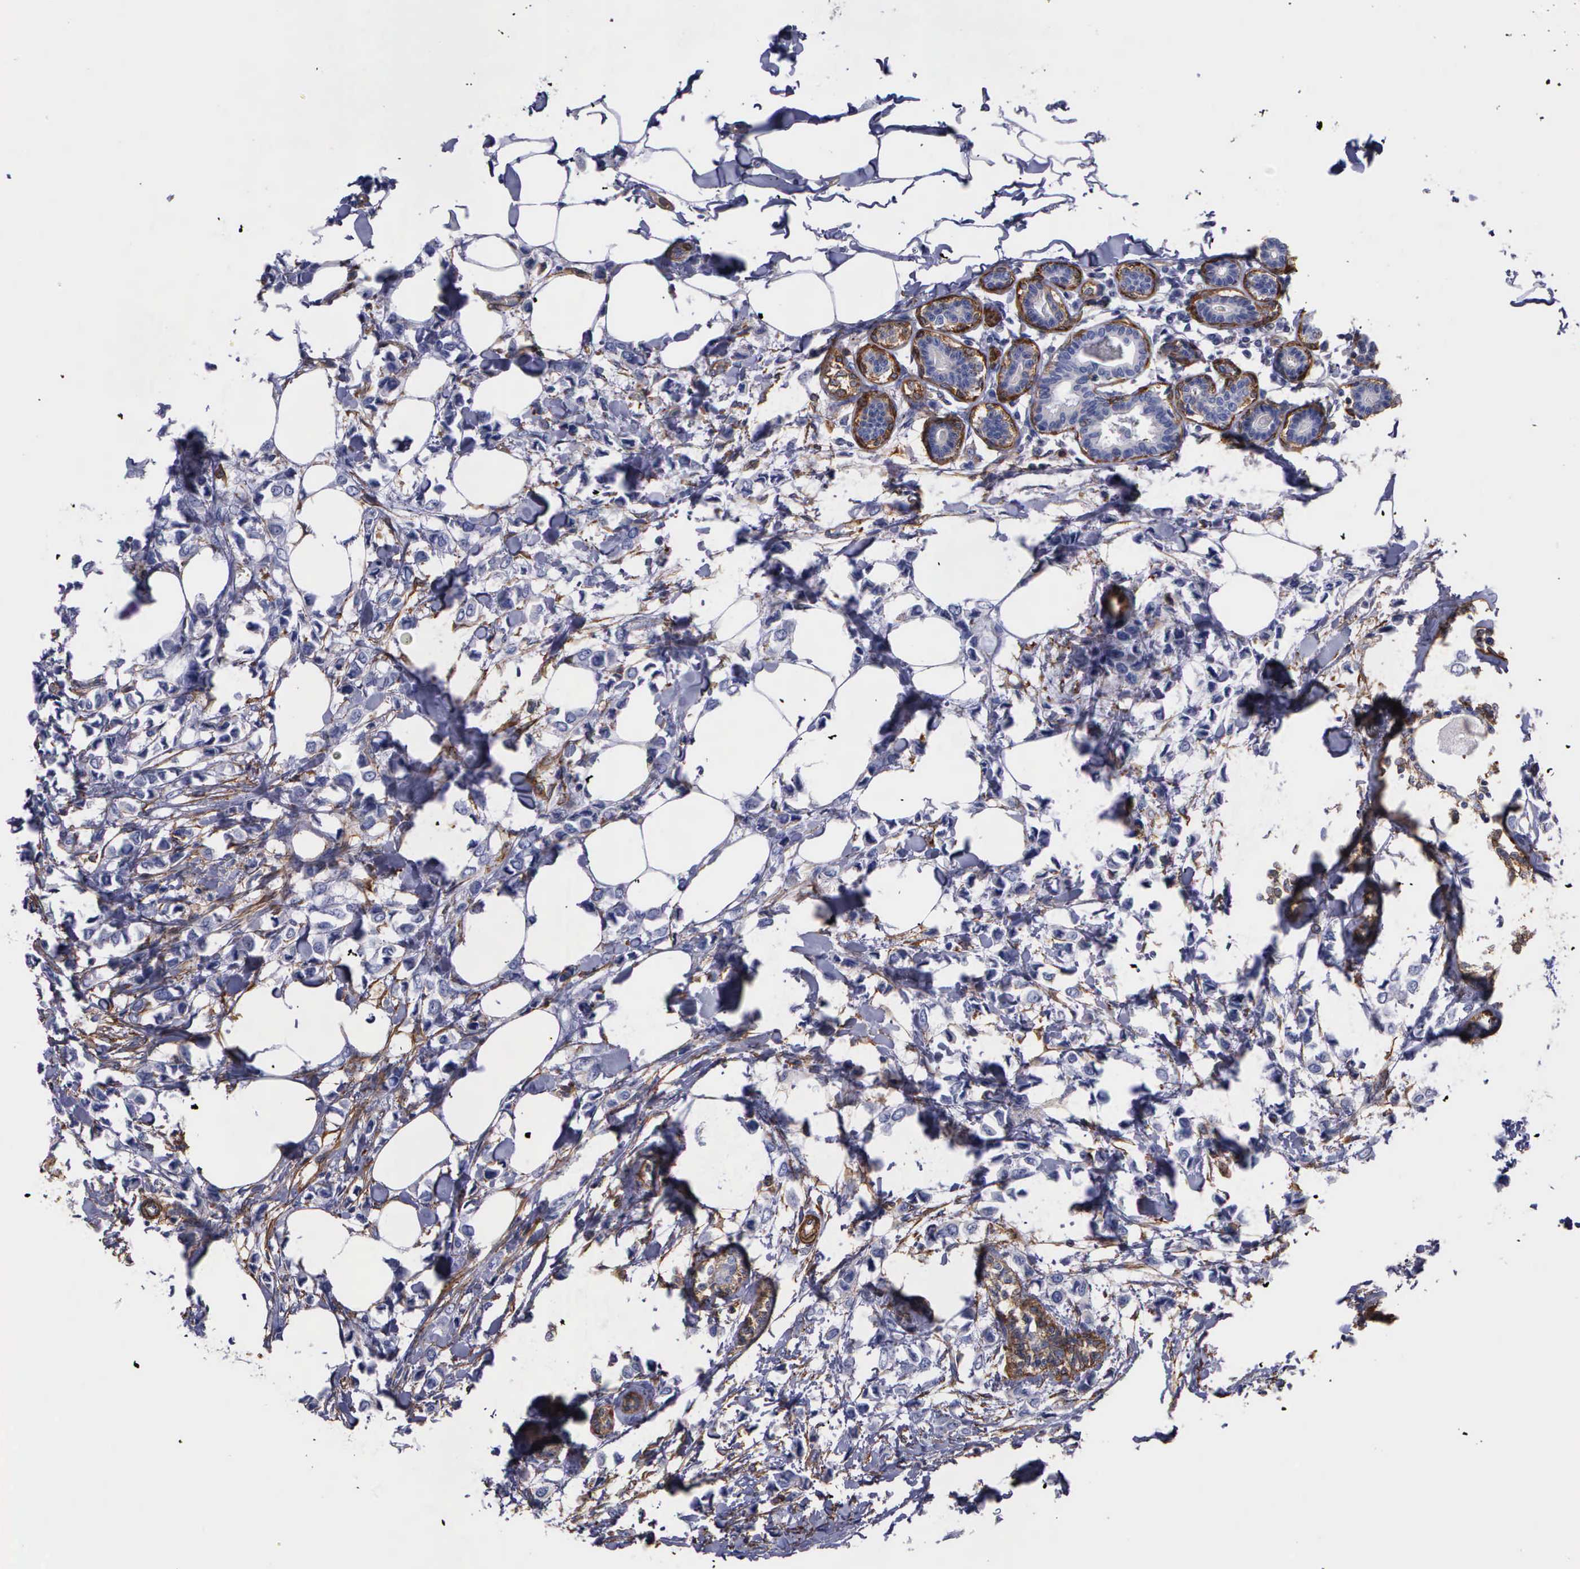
{"staining": {"intensity": "negative", "quantity": "none", "location": "none"}, "tissue": "breast cancer", "cell_type": "Tumor cells", "image_type": "cancer", "snomed": [{"axis": "morphology", "description": "Lobular carcinoma"}, {"axis": "topography", "description": "Breast"}], "caption": "Micrograph shows no protein staining in tumor cells of breast cancer tissue.", "gene": "FLNA", "patient": {"sex": "female", "age": 51}}